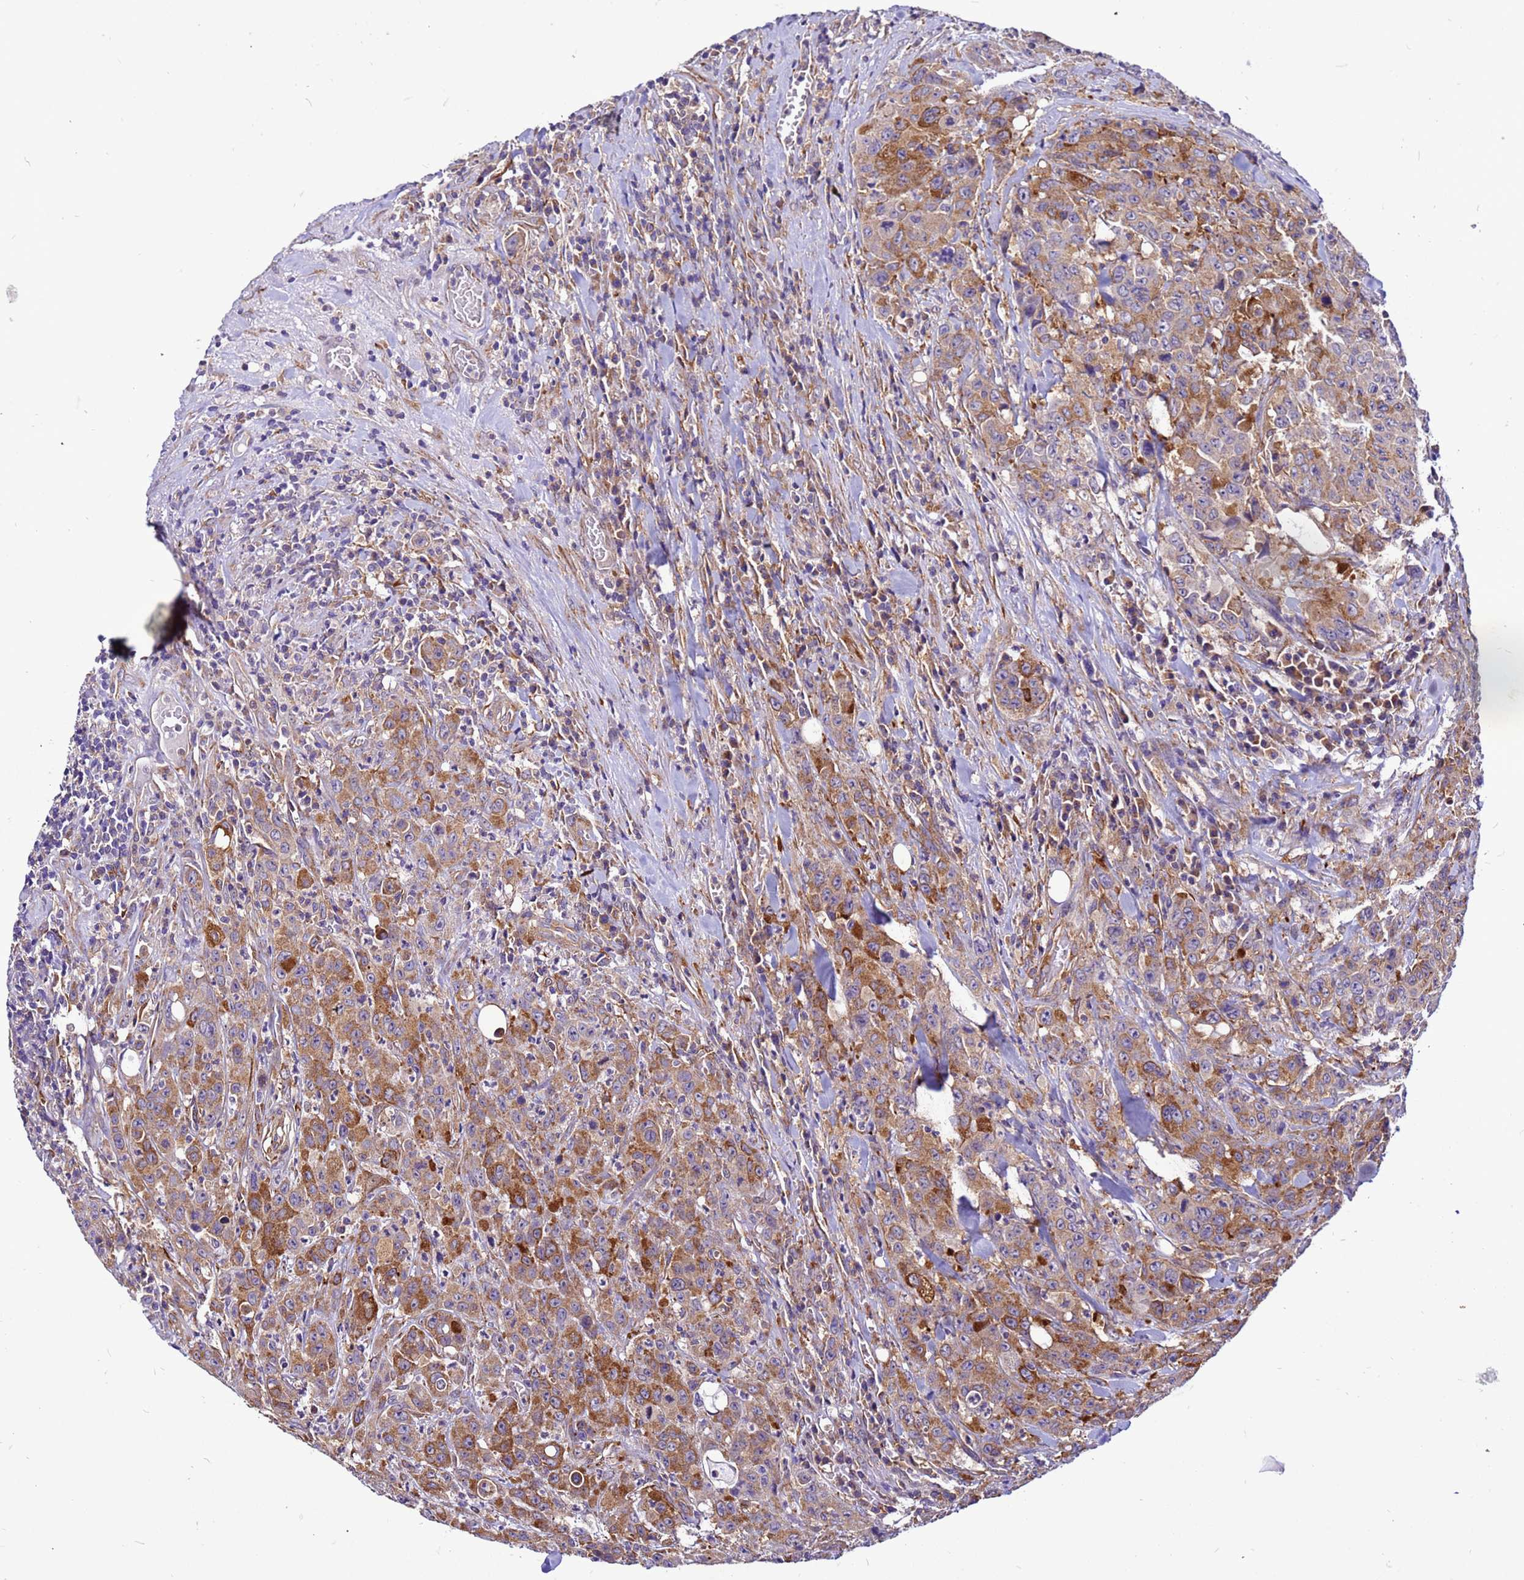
{"staining": {"intensity": "strong", "quantity": "25%-75%", "location": "cytoplasmic/membranous"}, "tissue": "colorectal cancer", "cell_type": "Tumor cells", "image_type": "cancer", "snomed": [{"axis": "morphology", "description": "Adenocarcinoma, NOS"}, {"axis": "topography", "description": "Colon"}], "caption": "A brown stain labels strong cytoplasmic/membranous positivity of a protein in colorectal cancer (adenocarcinoma) tumor cells.", "gene": "PKD1", "patient": {"sex": "male", "age": 62}}